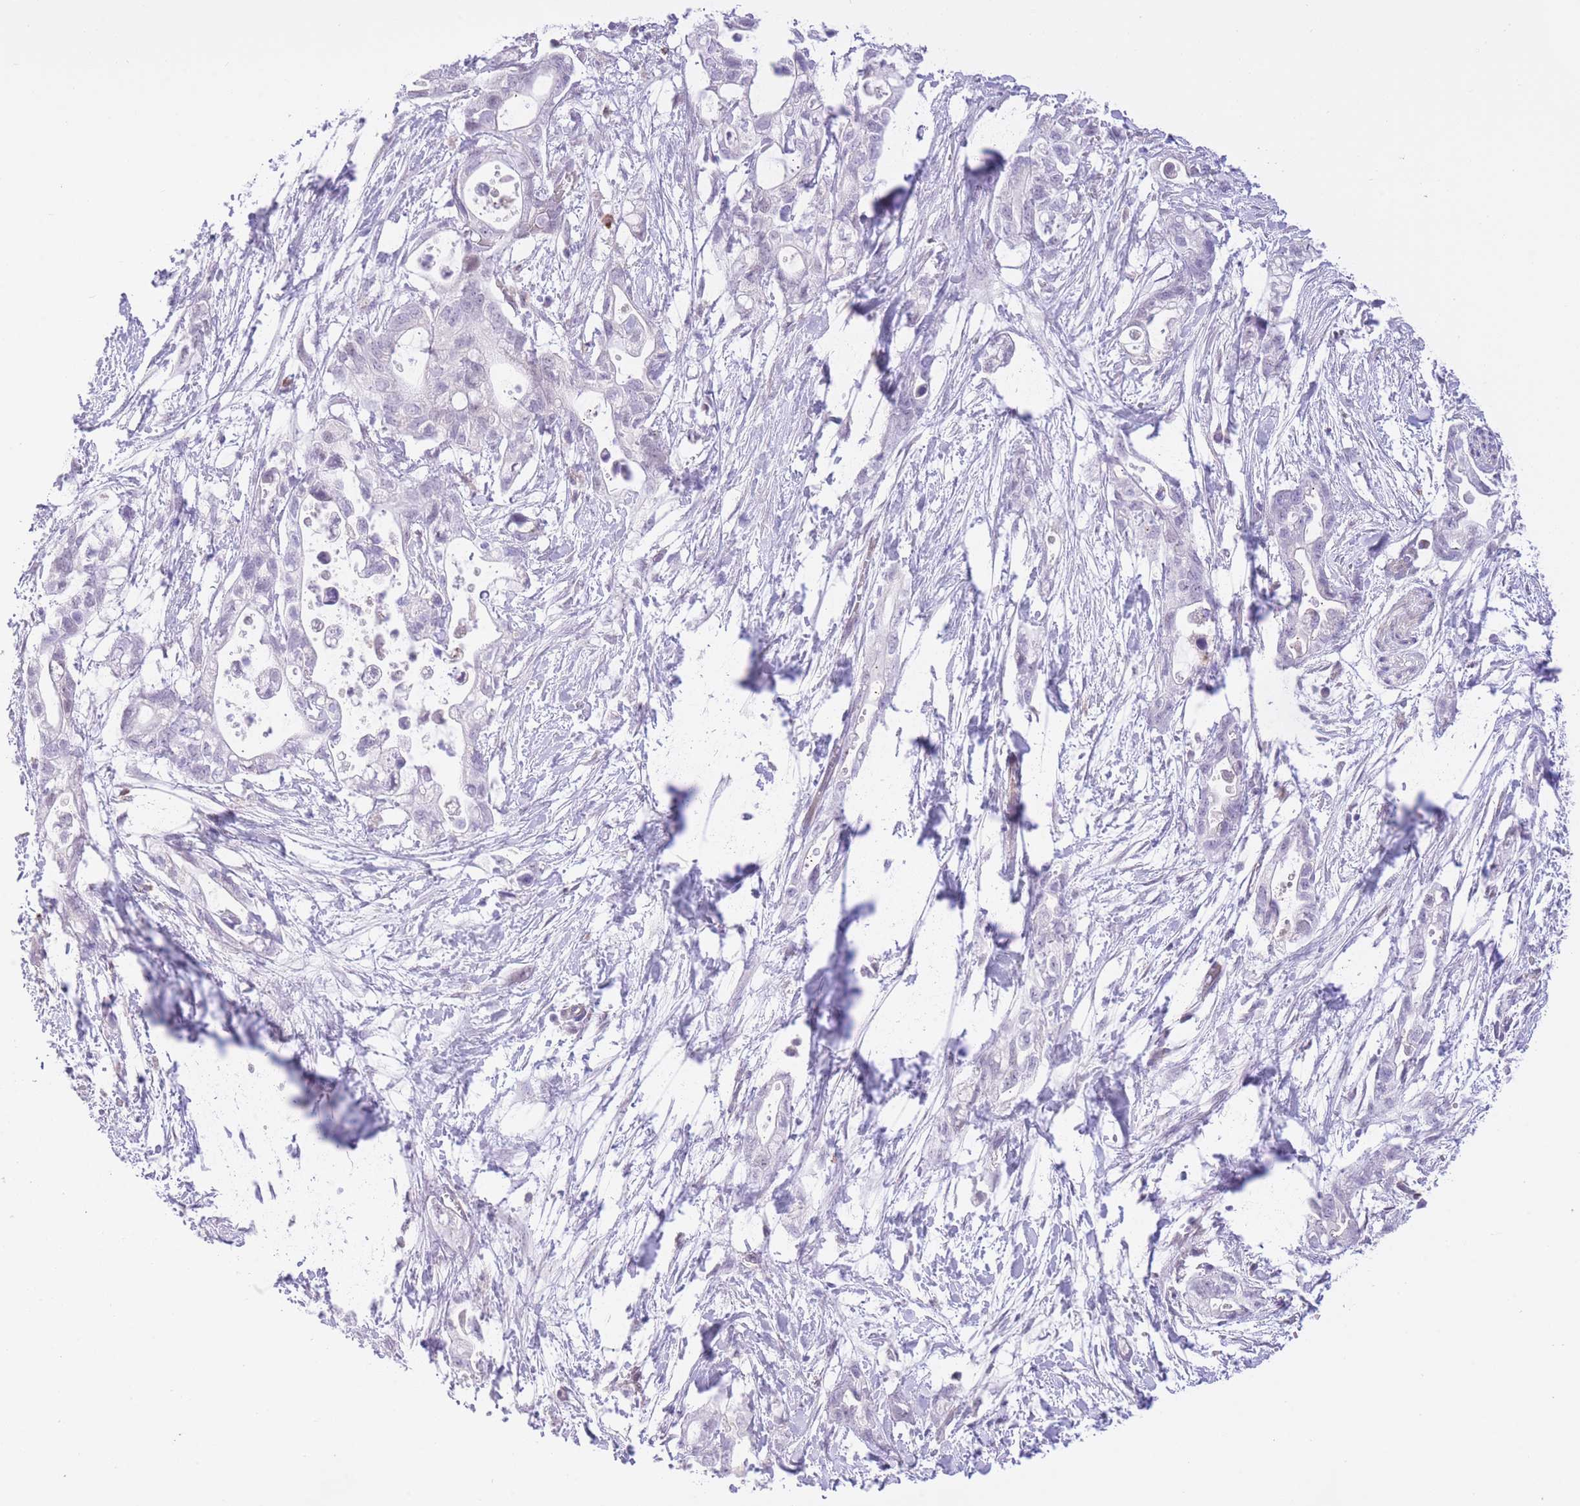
{"staining": {"intensity": "negative", "quantity": "none", "location": "none"}, "tissue": "pancreatic cancer", "cell_type": "Tumor cells", "image_type": "cancer", "snomed": [{"axis": "morphology", "description": "Adenocarcinoma, NOS"}, {"axis": "topography", "description": "Pancreas"}], "caption": "Immunohistochemistry (IHC) of human pancreatic cancer reveals no positivity in tumor cells.", "gene": "MEIOSIN", "patient": {"sex": "female", "age": 72}}